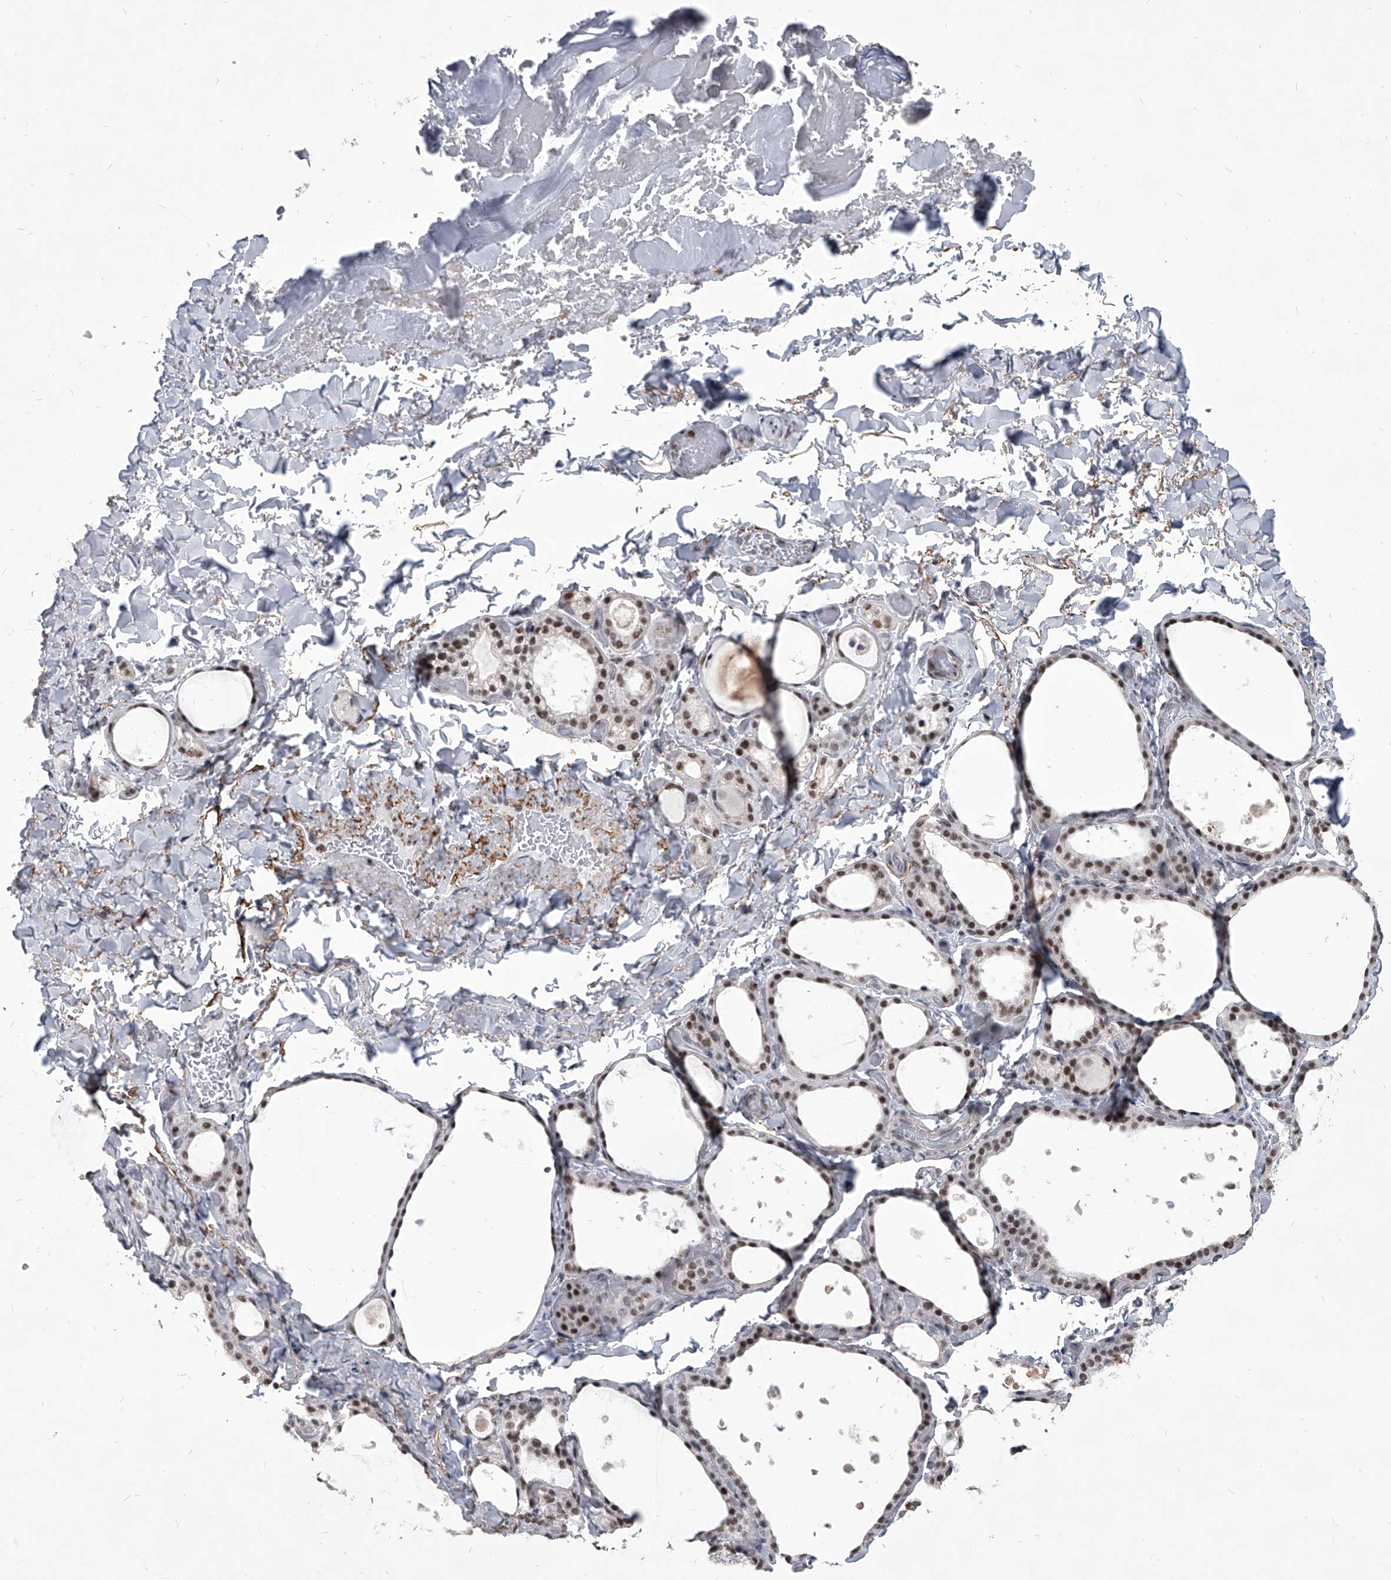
{"staining": {"intensity": "moderate", "quantity": "25%-75%", "location": "nuclear"}, "tissue": "thyroid gland", "cell_type": "Glandular cells", "image_type": "normal", "snomed": [{"axis": "morphology", "description": "Normal tissue, NOS"}, {"axis": "topography", "description": "Thyroid gland"}], "caption": "Glandular cells display medium levels of moderate nuclear expression in about 25%-75% of cells in benign thyroid gland. (Stains: DAB (3,3'-diaminobenzidine) in brown, nuclei in blue, Microscopy: brightfield microscopy at high magnification).", "gene": "PPIL4", "patient": {"sex": "female", "age": 44}}